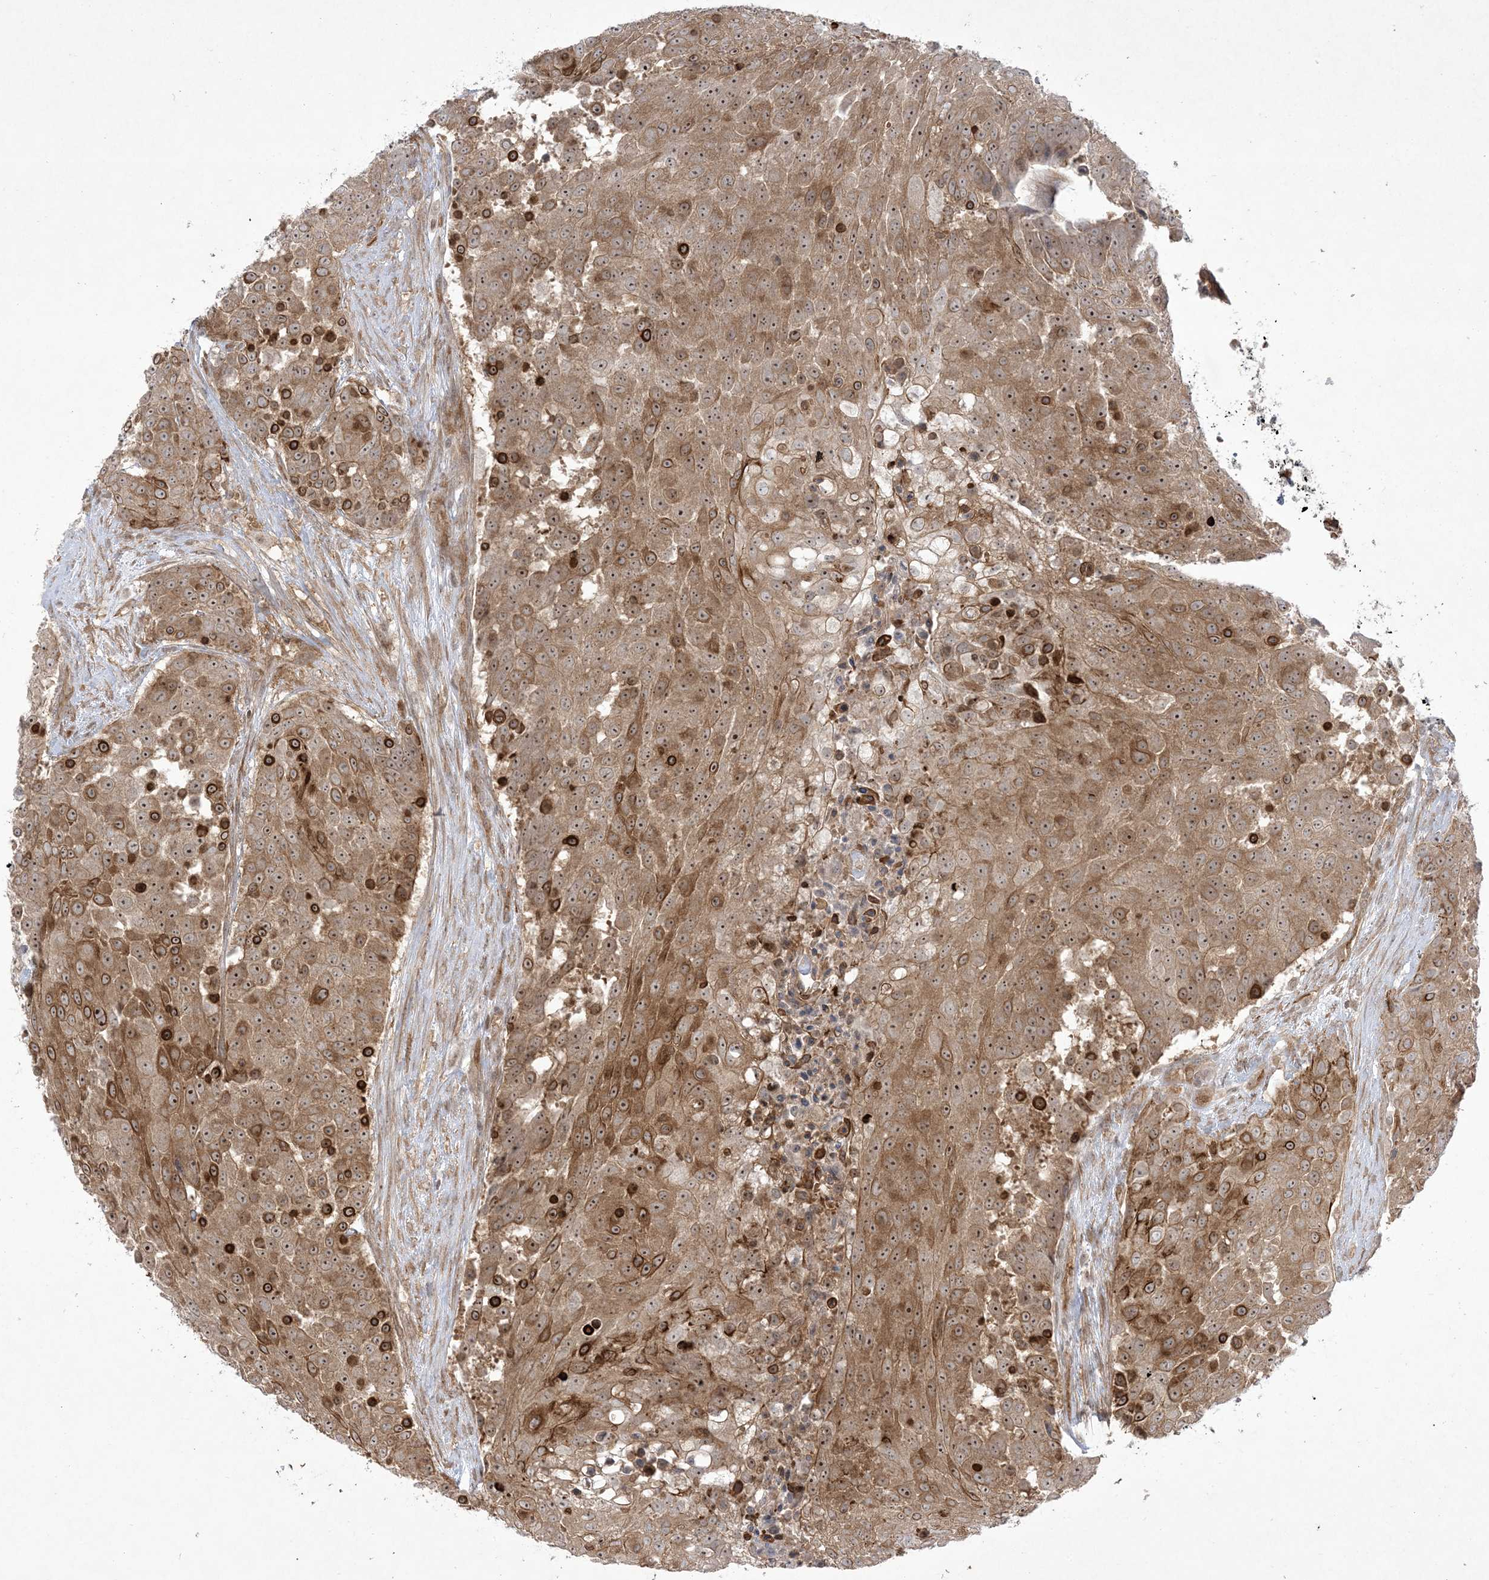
{"staining": {"intensity": "moderate", "quantity": ">75%", "location": "cytoplasmic/membranous,nuclear"}, "tissue": "urothelial cancer", "cell_type": "Tumor cells", "image_type": "cancer", "snomed": [{"axis": "morphology", "description": "Urothelial carcinoma, High grade"}, {"axis": "topography", "description": "Urinary bladder"}], "caption": "Urothelial carcinoma (high-grade) stained with DAB (3,3'-diaminobenzidine) immunohistochemistry (IHC) demonstrates medium levels of moderate cytoplasmic/membranous and nuclear positivity in approximately >75% of tumor cells. (DAB (3,3'-diaminobenzidine) = brown stain, brightfield microscopy at high magnification).", "gene": "SOGA3", "patient": {"sex": "female", "age": 63}}